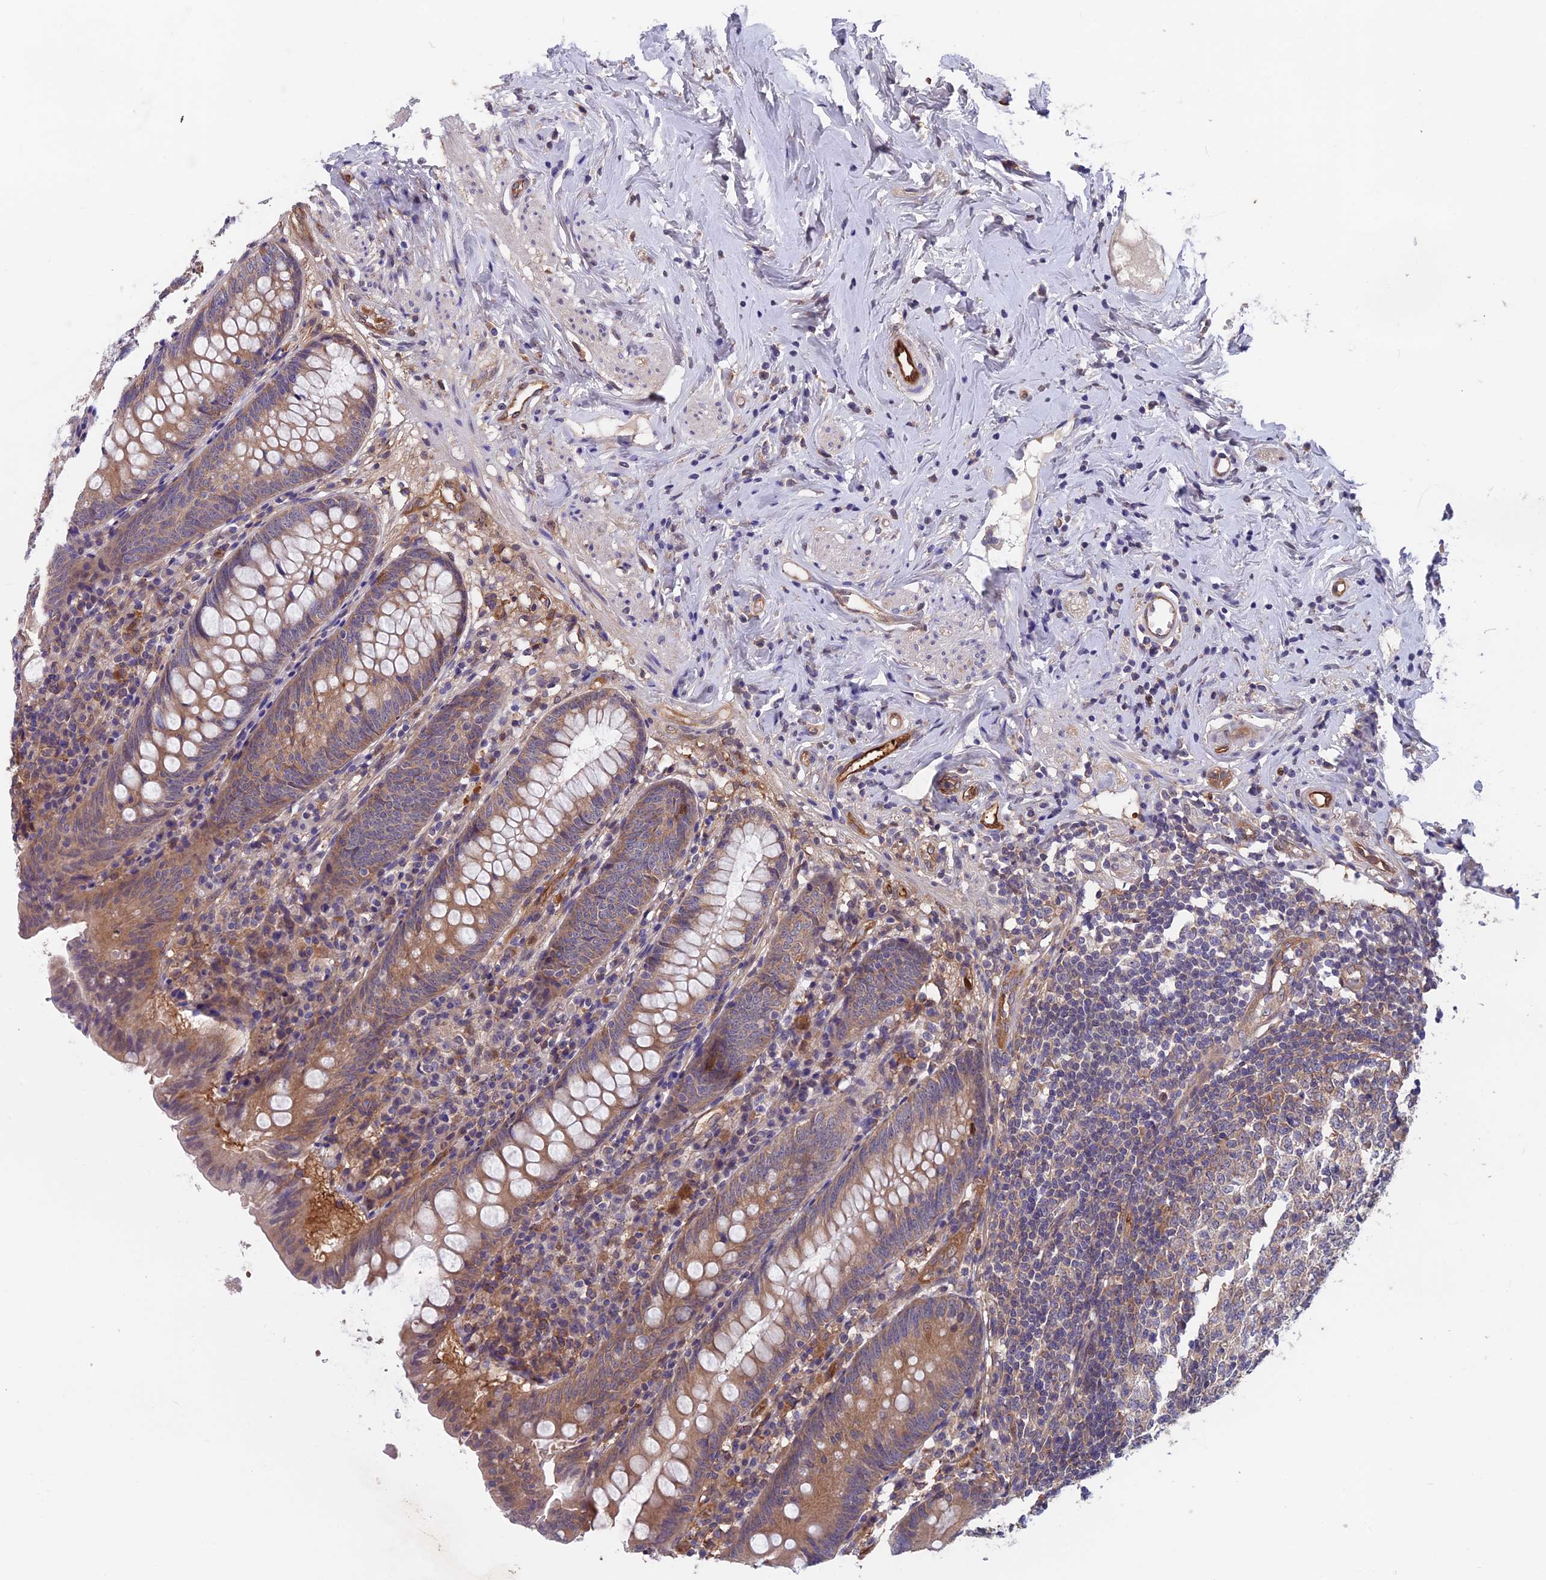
{"staining": {"intensity": "moderate", "quantity": ">75%", "location": "cytoplasmic/membranous"}, "tissue": "appendix", "cell_type": "Glandular cells", "image_type": "normal", "snomed": [{"axis": "morphology", "description": "Normal tissue, NOS"}, {"axis": "topography", "description": "Appendix"}], "caption": "A histopathology image showing moderate cytoplasmic/membranous positivity in approximately >75% of glandular cells in unremarkable appendix, as visualized by brown immunohistochemical staining.", "gene": "MAST2", "patient": {"sex": "female", "age": 54}}